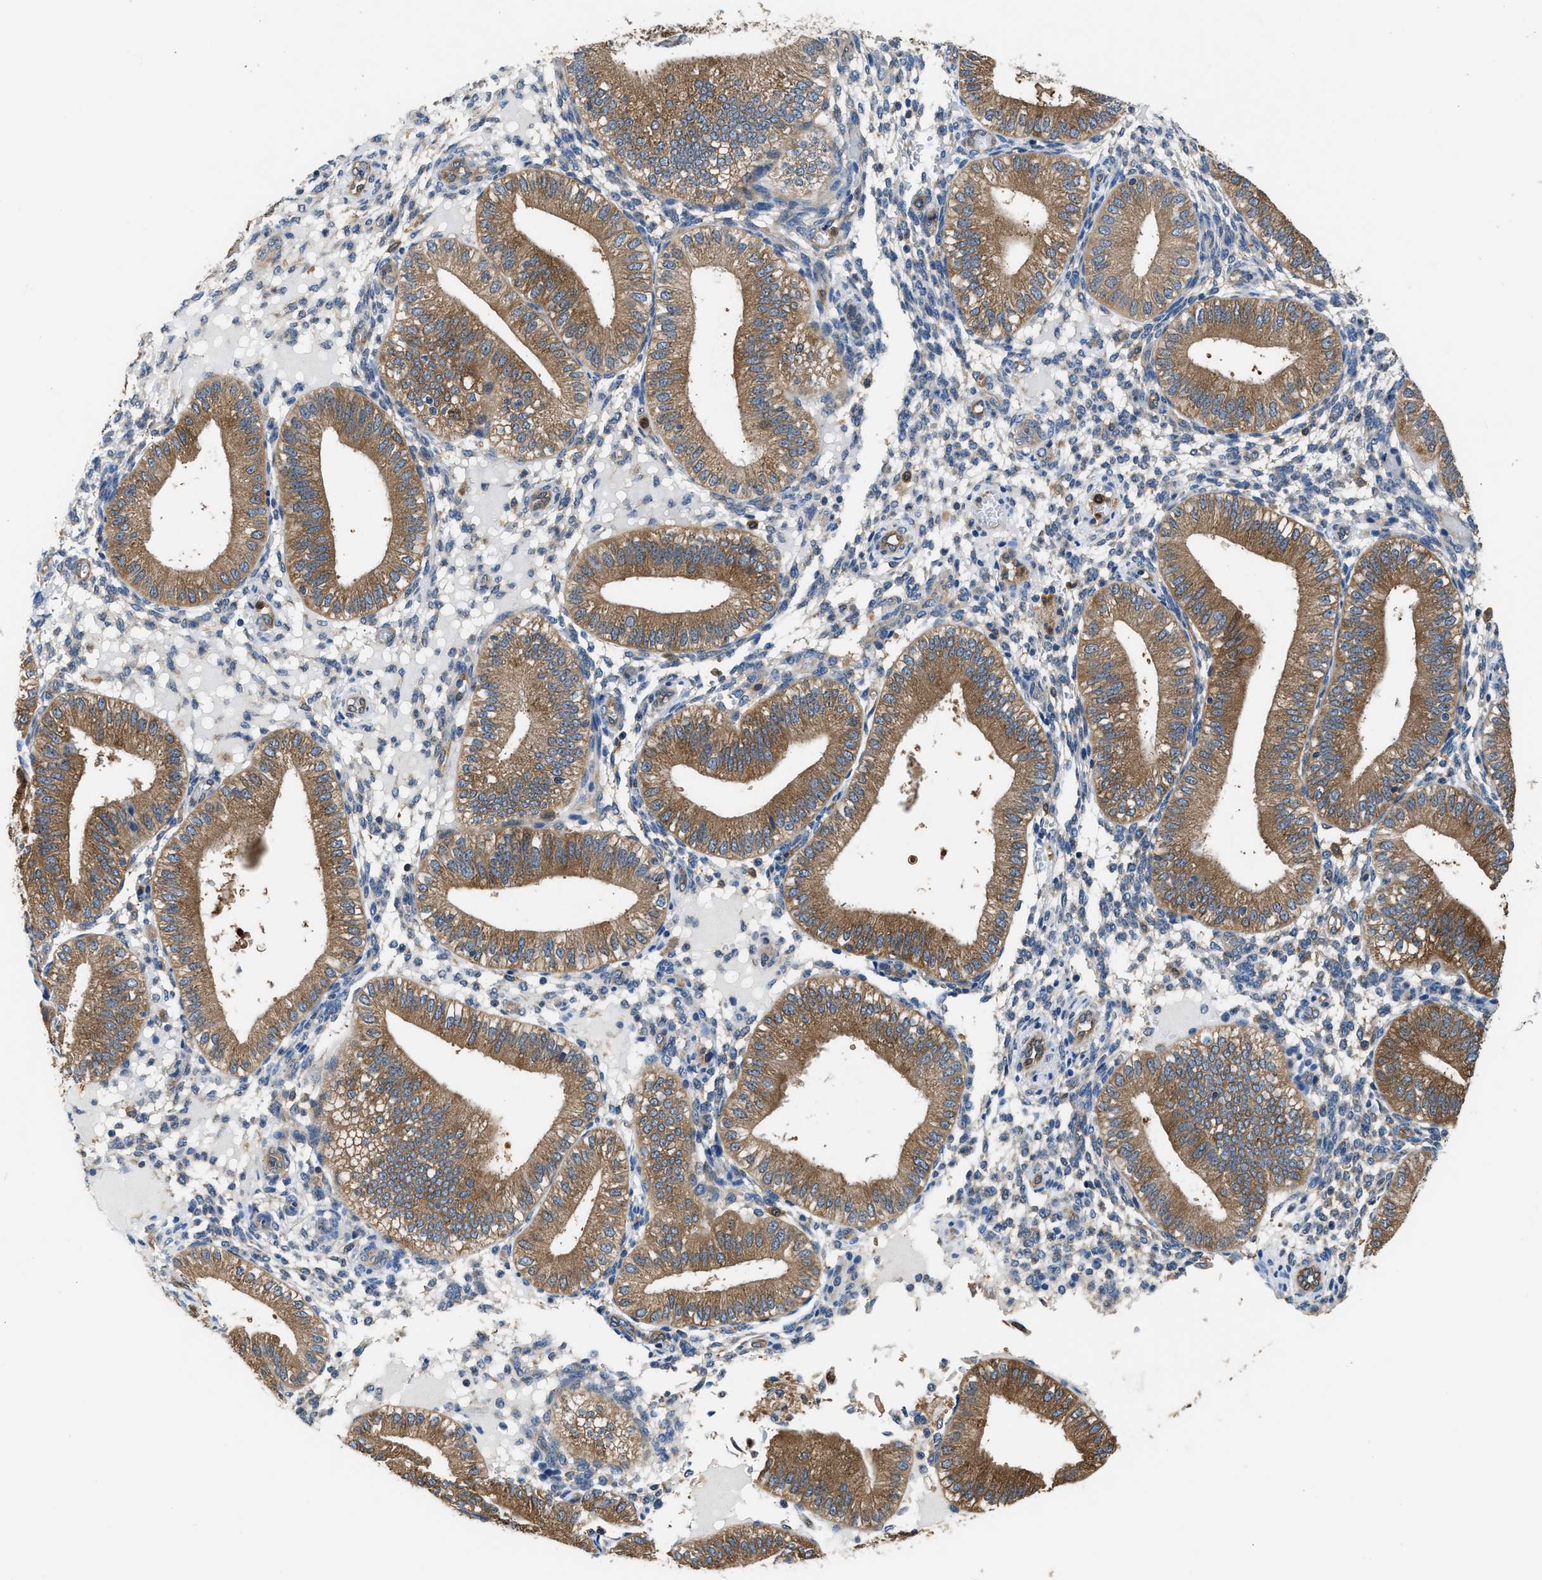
{"staining": {"intensity": "negative", "quantity": "none", "location": "none"}, "tissue": "endometrium", "cell_type": "Cells in endometrial stroma", "image_type": "normal", "snomed": [{"axis": "morphology", "description": "Normal tissue, NOS"}, {"axis": "topography", "description": "Endometrium"}], "caption": "This histopathology image is of benign endometrium stained with IHC to label a protein in brown with the nuclei are counter-stained blue. There is no staining in cells in endometrial stroma.", "gene": "PKM", "patient": {"sex": "female", "age": 39}}